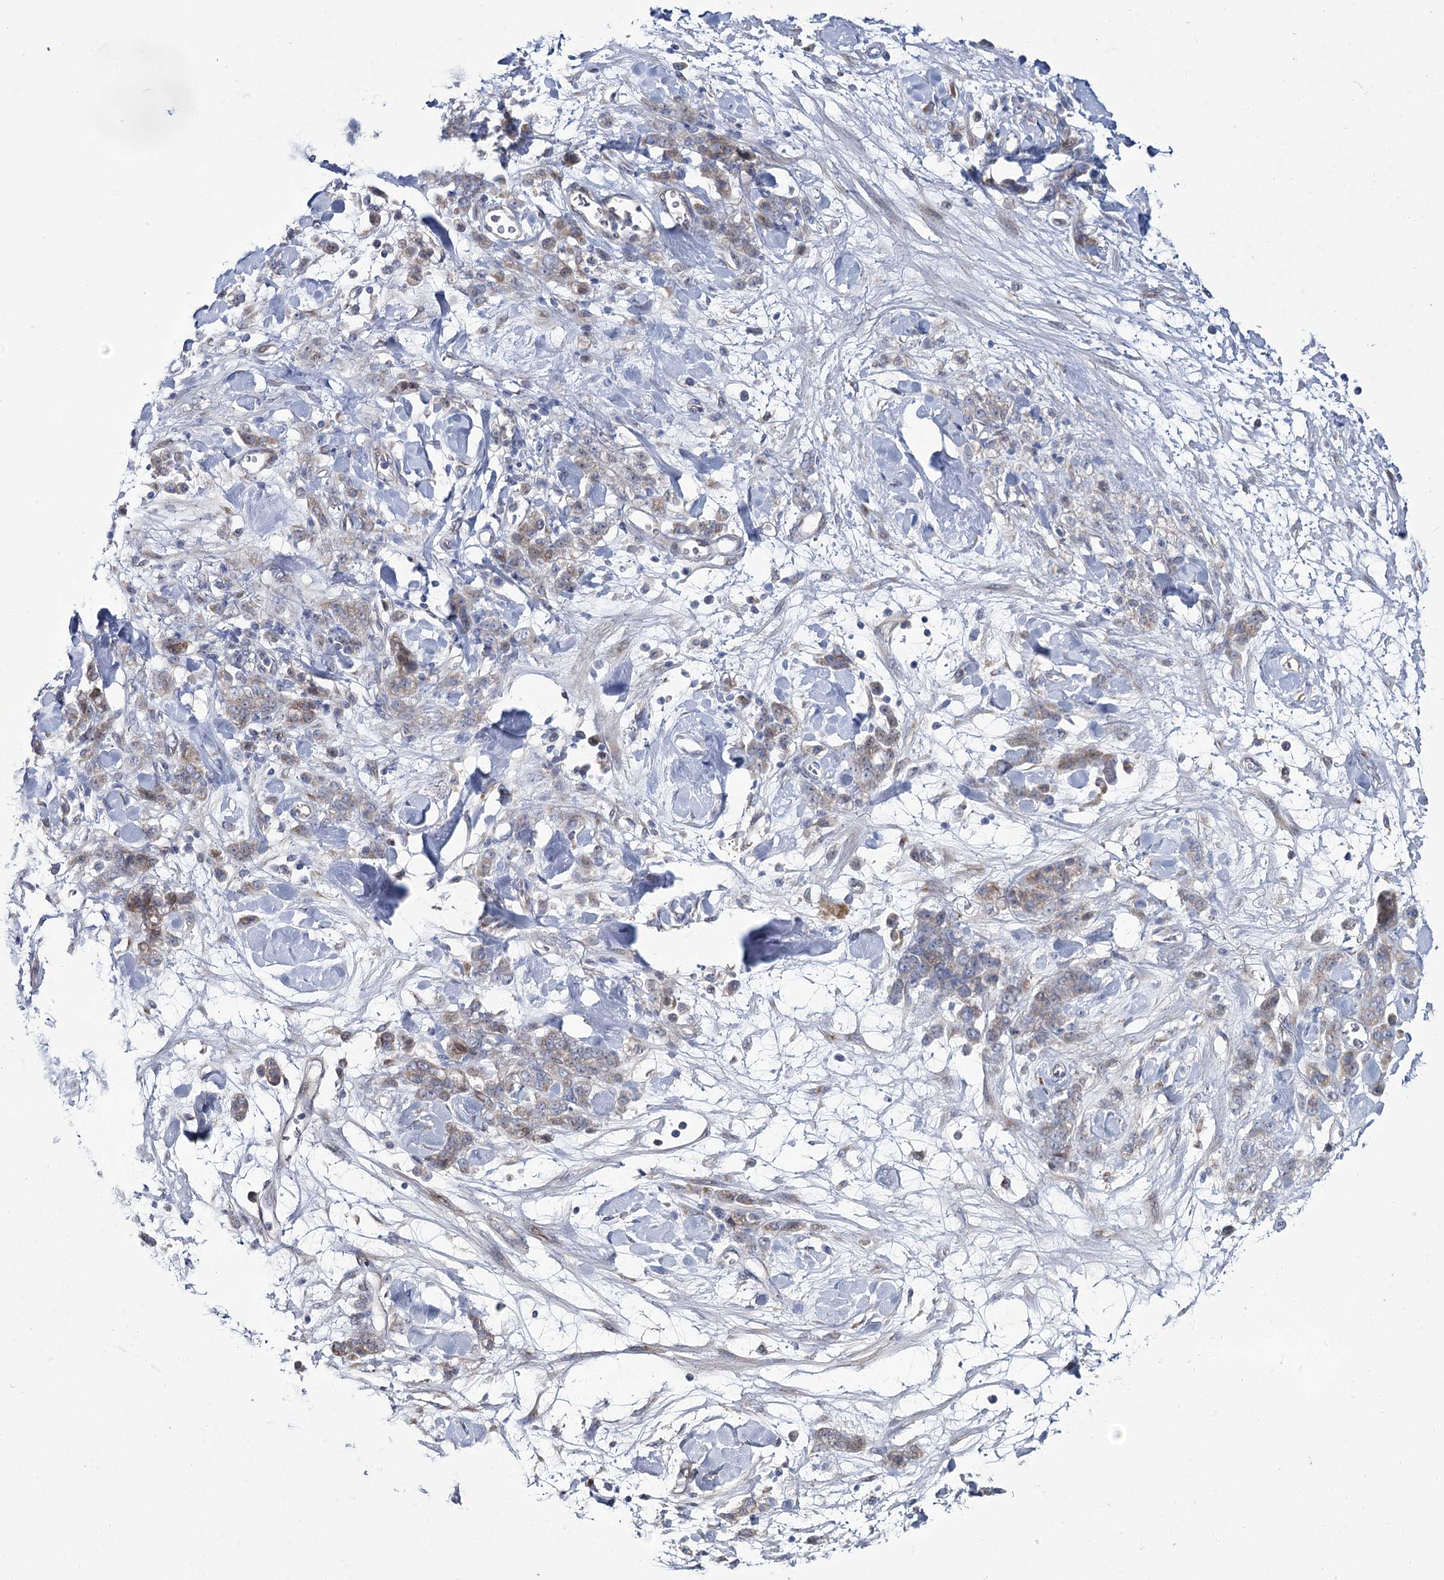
{"staining": {"intensity": "weak", "quantity": "25%-75%", "location": "cytoplasmic/membranous"}, "tissue": "stomach cancer", "cell_type": "Tumor cells", "image_type": "cancer", "snomed": [{"axis": "morphology", "description": "Normal tissue, NOS"}, {"axis": "morphology", "description": "Adenocarcinoma, NOS"}, {"axis": "topography", "description": "Stomach"}], "caption": "The immunohistochemical stain labels weak cytoplasmic/membranous staining in tumor cells of stomach cancer tissue. The staining was performed using DAB (3,3'-diaminobenzidine), with brown indicating positive protein expression. Nuclei are stained blue with hematoxylin.", "gene": "CPLANE1", "patient": {"sex": "male", "age": 82}}